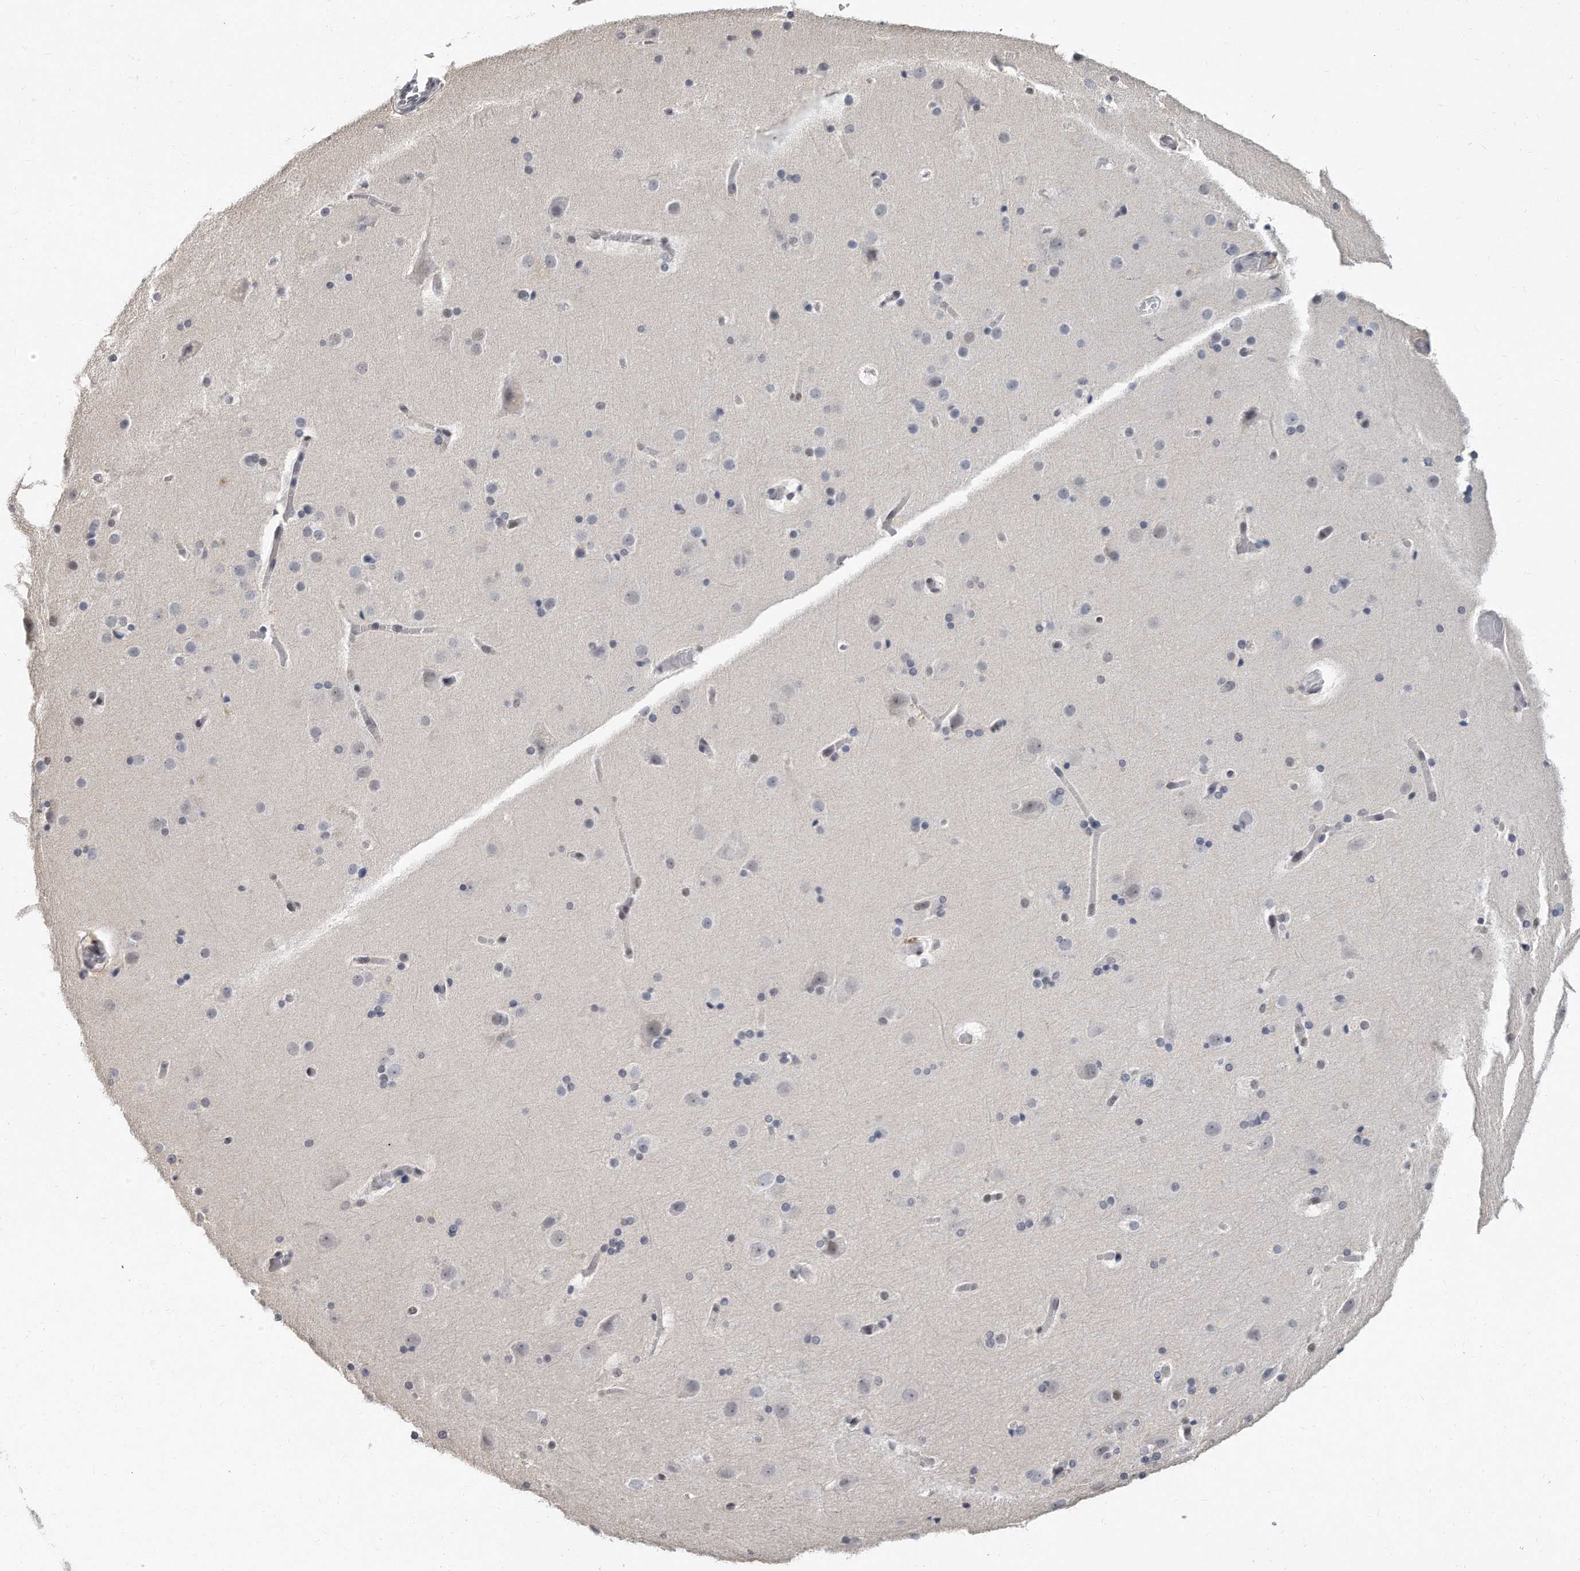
{"staining": {"intensity": "negative", "quantity": "none", "location": "none"}, "tissue": "cerebral cortex", "cell_type": "Endothelial cells", "image_type": "normal", "snomed": [{"axis": "morphology", "description": "Normal tissue, NOS"}, {"axis": "topography", "description": "Cerebral cortex"}], "caption": "The histopathology image shows no significant expression in endothelial cells of cerebral cortex. The staining is performed using DAB brown chromogen with nuclei counter-stained in using hematoxylin.", "gene": "CTBP2", "patient": {"sex": "male", "age": 57}}